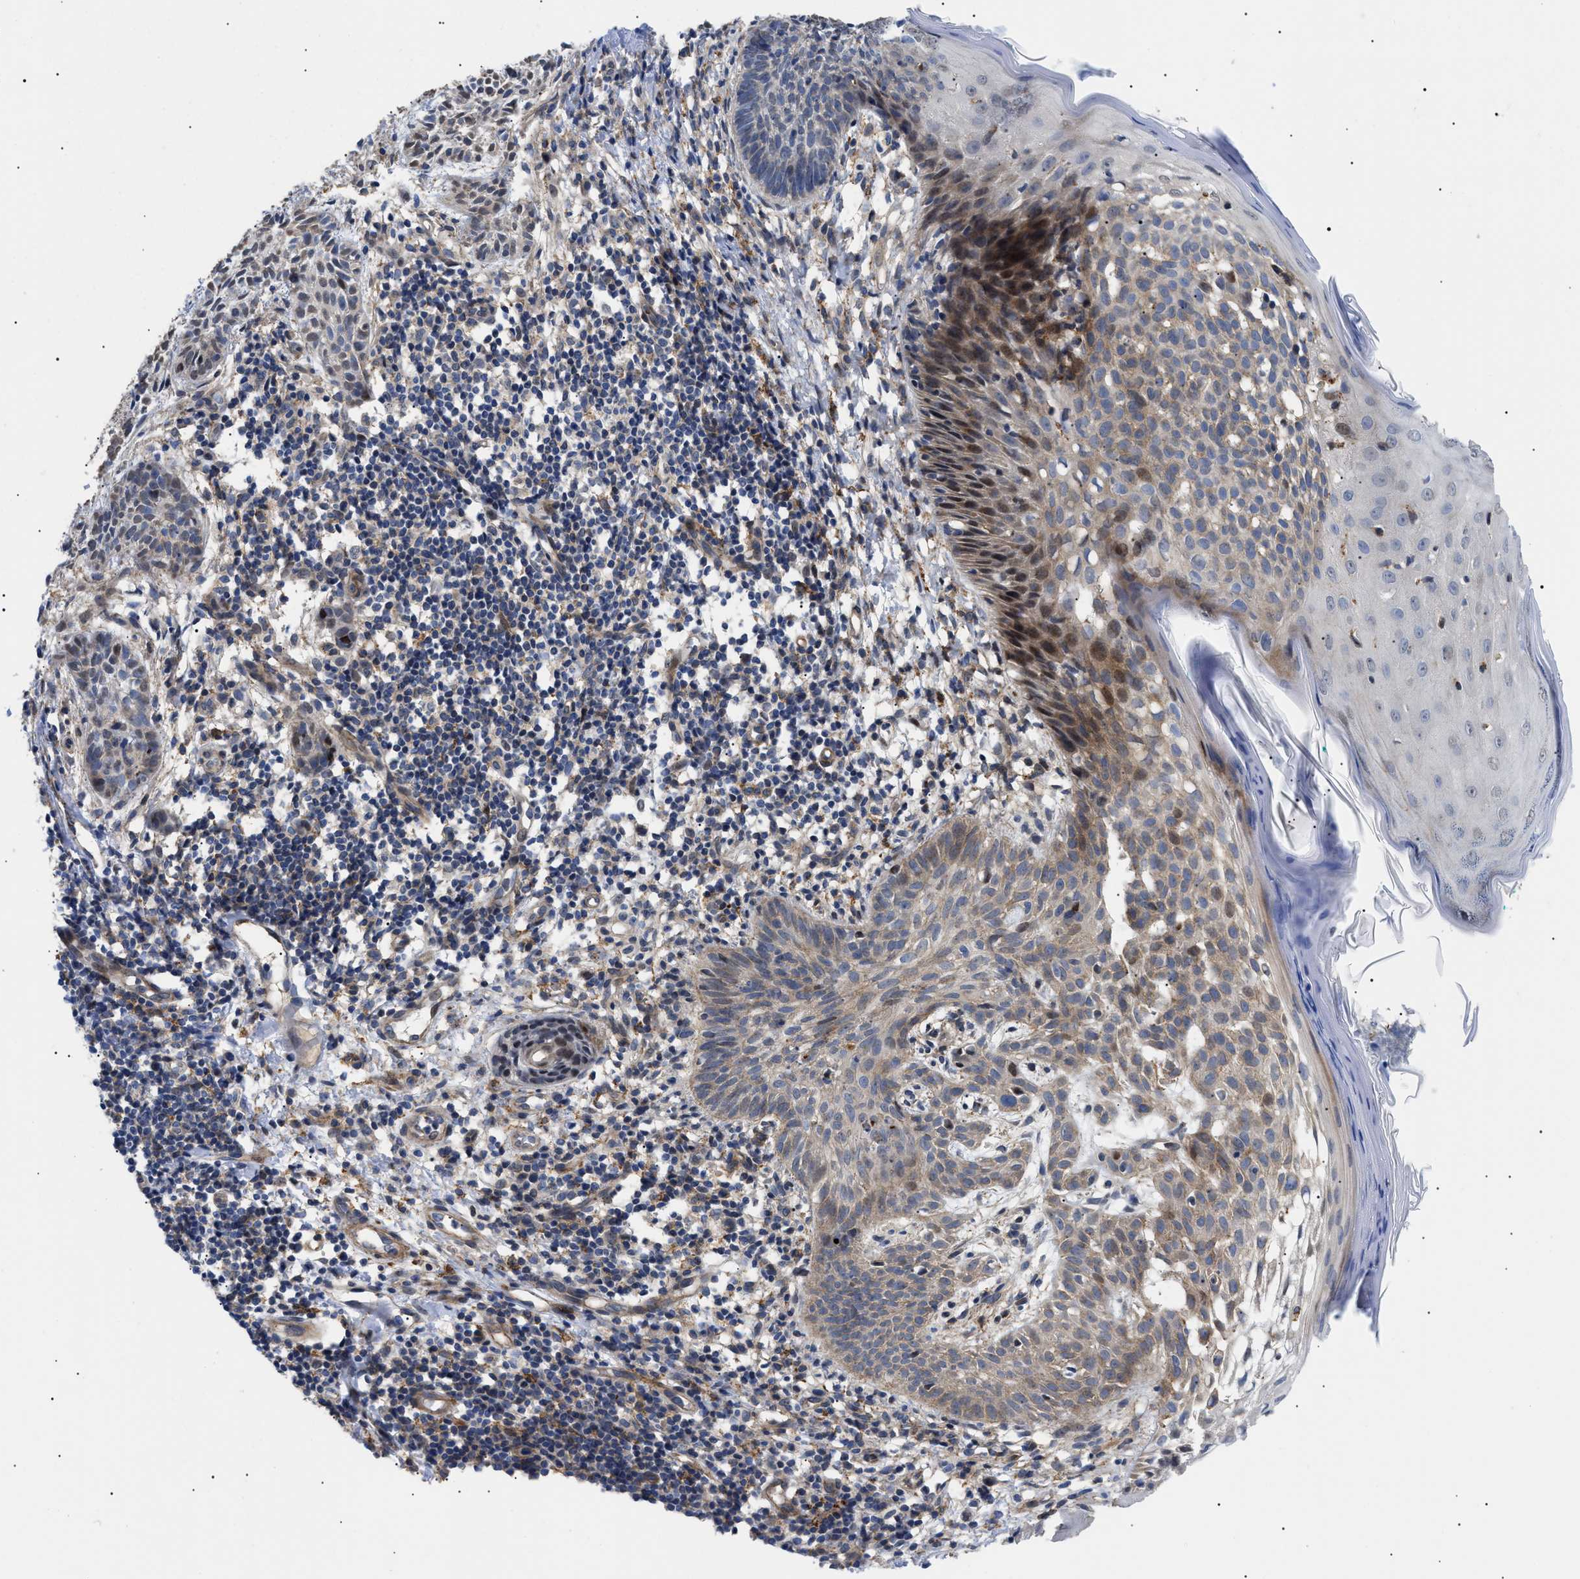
{"staining": {"intensity": "moderate", "quantity": "<25%", "location": "cytoplasmic/membranous,nuclear"}, "tissue": "skin cancer", "cell_type": "Tumor cells", "image_type": "cancer", "snomed": [{"axis": "morphology", "description": "Basal cell carcinoma"}, {"axis": "topography", "description": "Skin"}], "caption": "Protein expression analysis of human skin basal cell carcinoma reveals moderate cytoplasmic/membranous and nuclear staining in about <25% of tumor cells. (DAB IHC with brightfield microscopy, high magnification).", "gene": "SFXN5", "patient": {"sex": "male", "age": 60}}